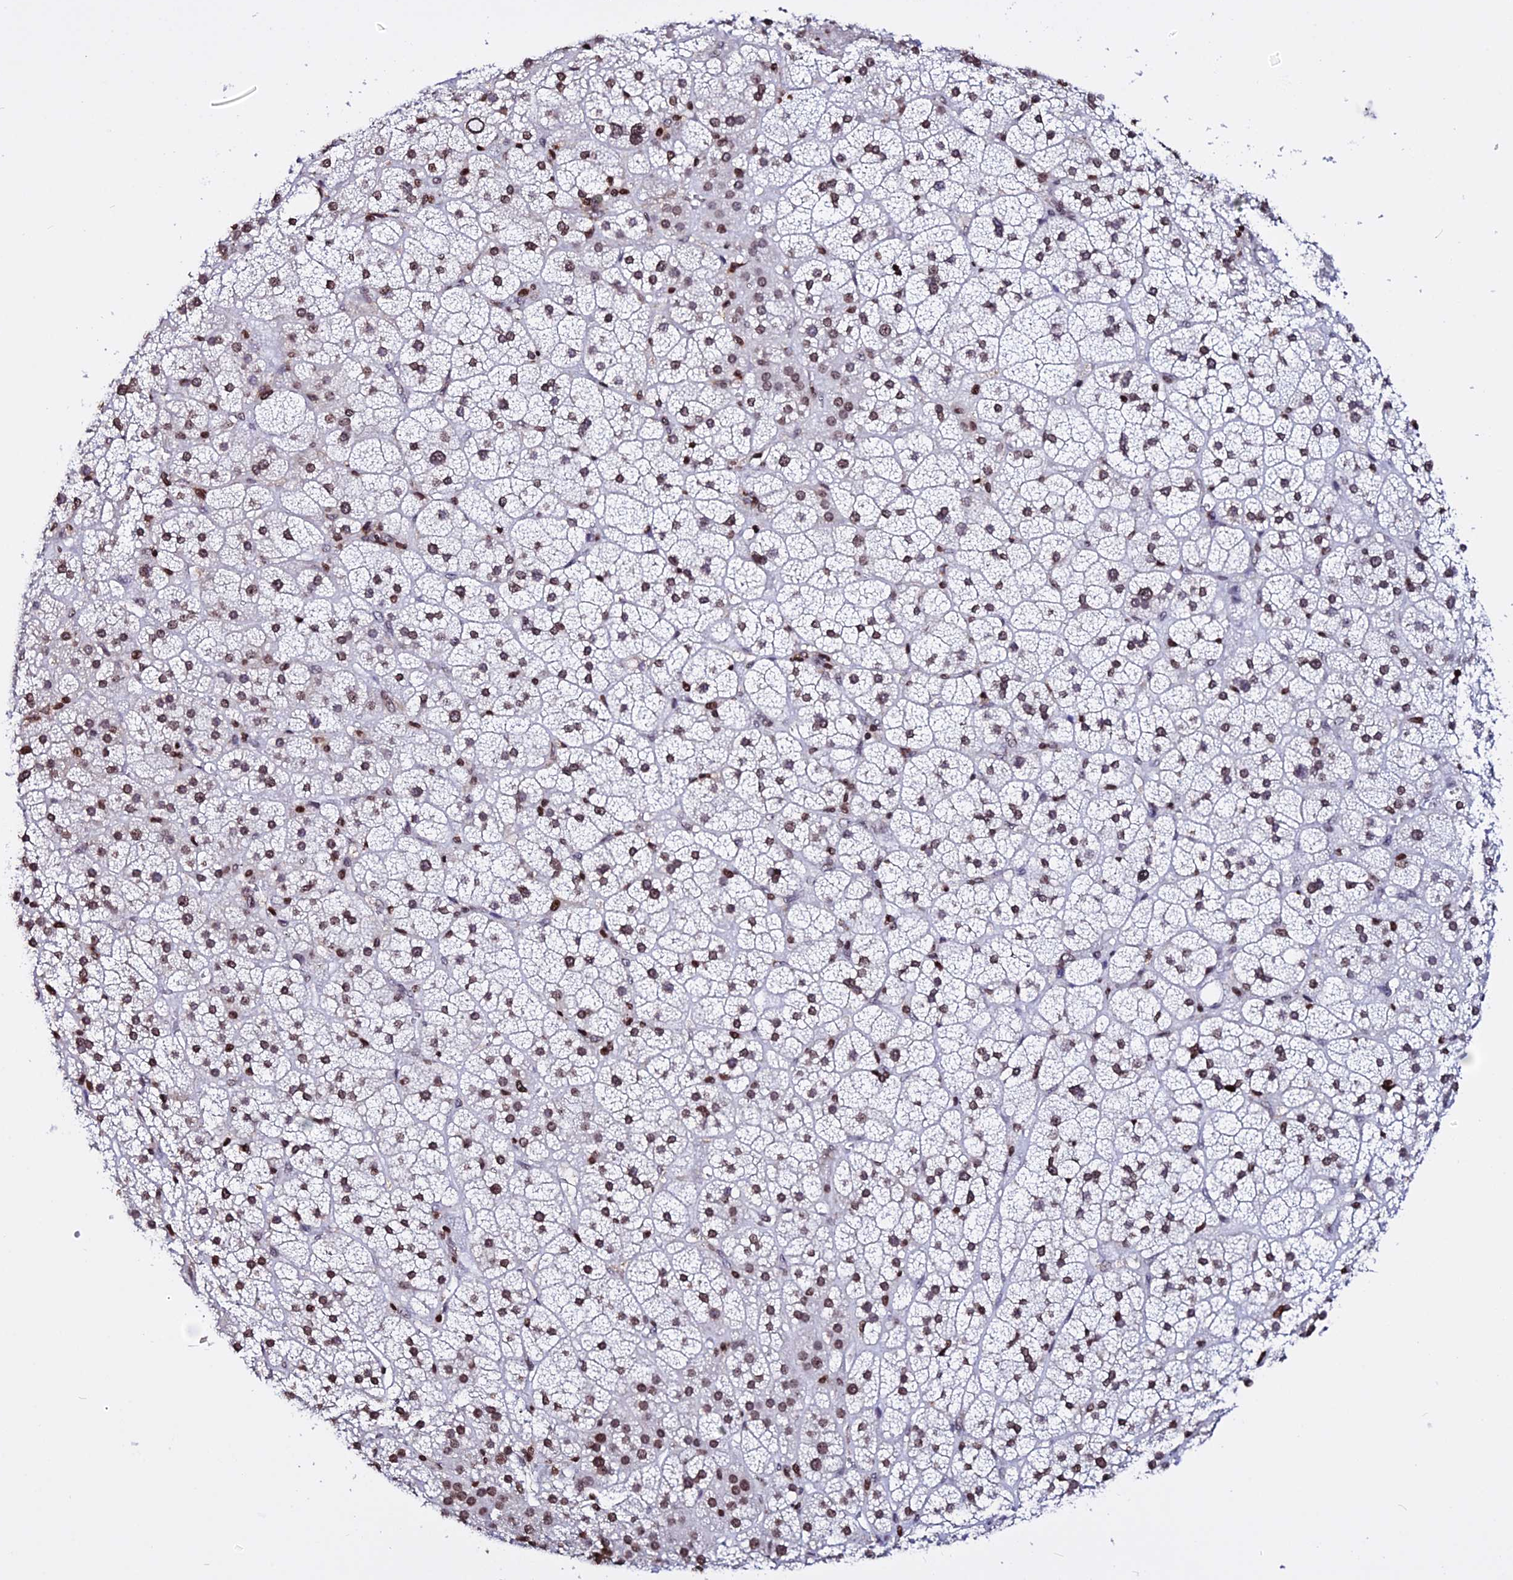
{"staining": {"intensity": "moderate", "quantity": ">75%", "location": "nuclear"}, "tissue": "adrenal gland", "cell_type": "Glandular cells", "image_type": "normal", "snomed": [{"axis": "morphology", "description": "Normal tissue, NOS"}, {"axis": "topography", "description": "Adrenal gland"}], "caption": "Immunohistochemistry (IHC) histopathology image of unremarkable human adrenal gland stained for a protein (brown), which shows medium levels of moderate nuclear positivity in about >75% of glandular cells.", "gene": "ENSG00000282988", "patient": {"sex": "female", "age": 70}}